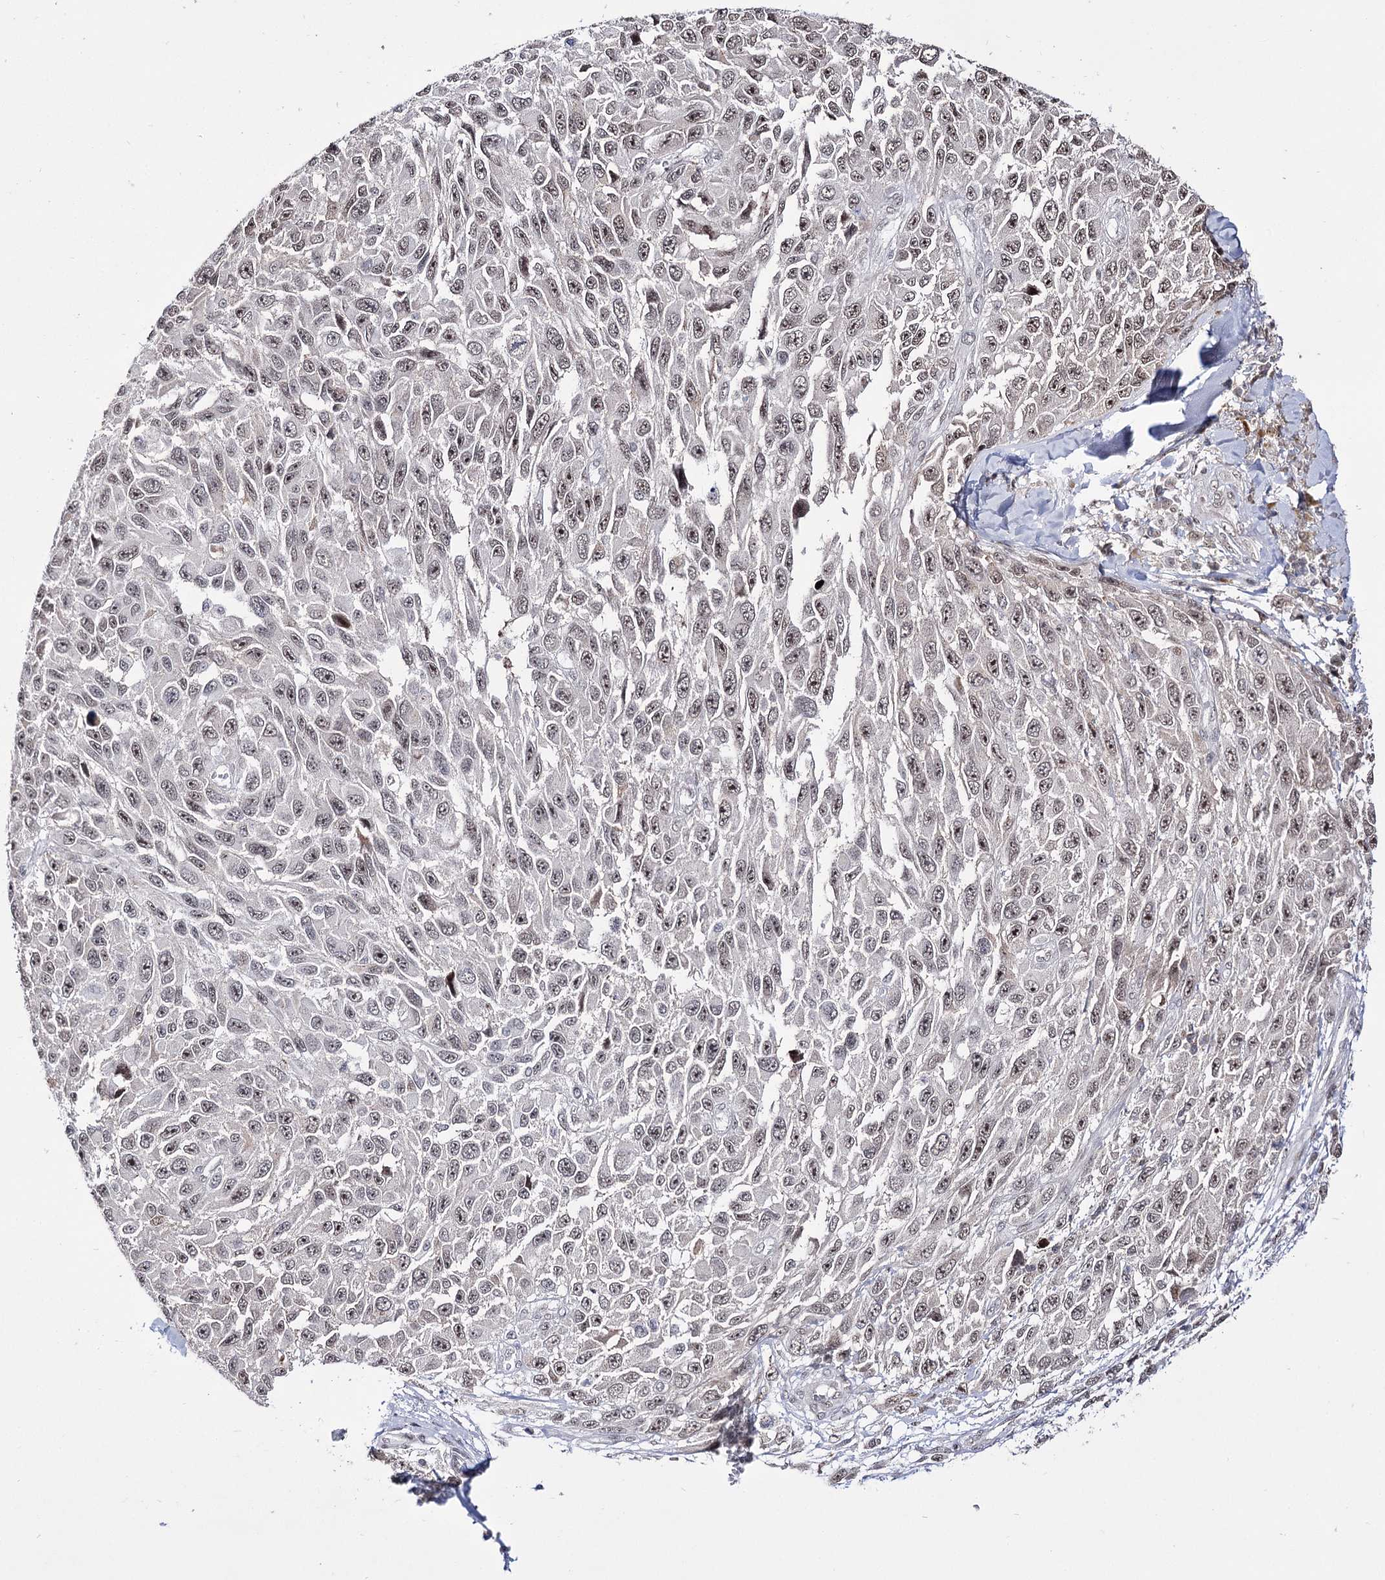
{"staining": {"intensity": "moderate", "quantity": ">75%", "location": "nuclear"}, "tissue": "melanoma", "cell_type": "Tumor cells", "image_type": "cancer", "snomed": [{"axis": "morphology", "description": "Normal tissue, NOS"}, {"axis": "morphology", "description": "Malignant melanoma, NOS"}, {"axis": "topography", "description": "Skin"}], "caption": "IHC of human melanoma demonstrates medium levels of moderate nuclear positivity in approximately >75% of tumor cells. Immunohistochemistry stains the protein in brown and the nuclei are stained blue.", "gene": "STOX1", "patient": {"sex": "female", "age": 96}}